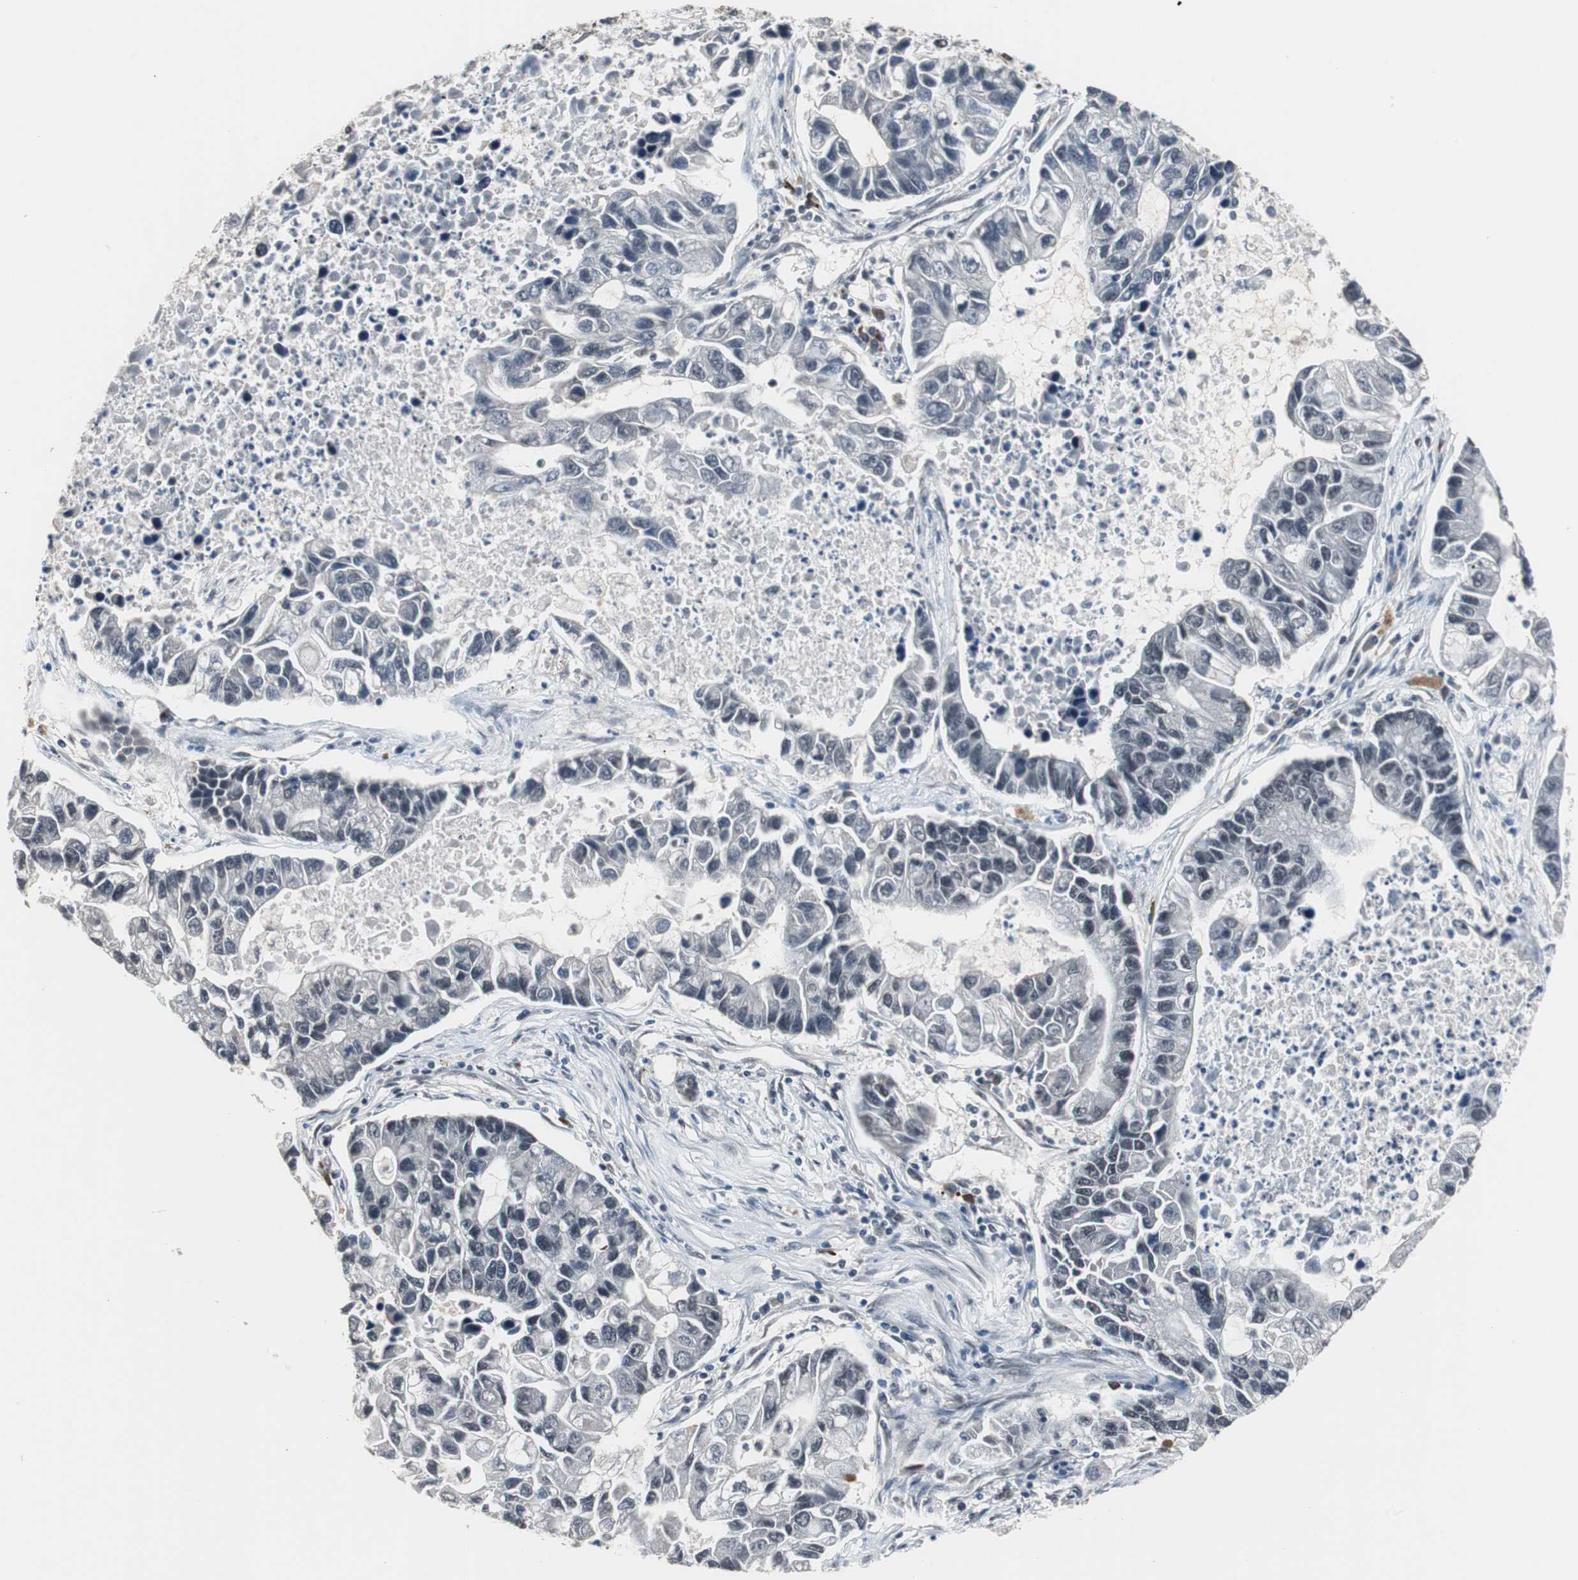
{"staining": {"intensity": "negative", "quantity": "none", "location": "none"}, "tissue": "lung cancer", "cell_type": "Tumor cells", "image_type": "cancer", "snomed": [{"axis": "morphology", "description": "Adenocarcinoma, NOS"}, {"axis": "topography", "description": "Lung"}], "caption": "DAB immunohistochemical staining of lung cancer (adenocarcinoma) demonstrates no significant expression in tumor cells.", "gene": "TAF7", "patient": {"sex": "female", "age": 51}}